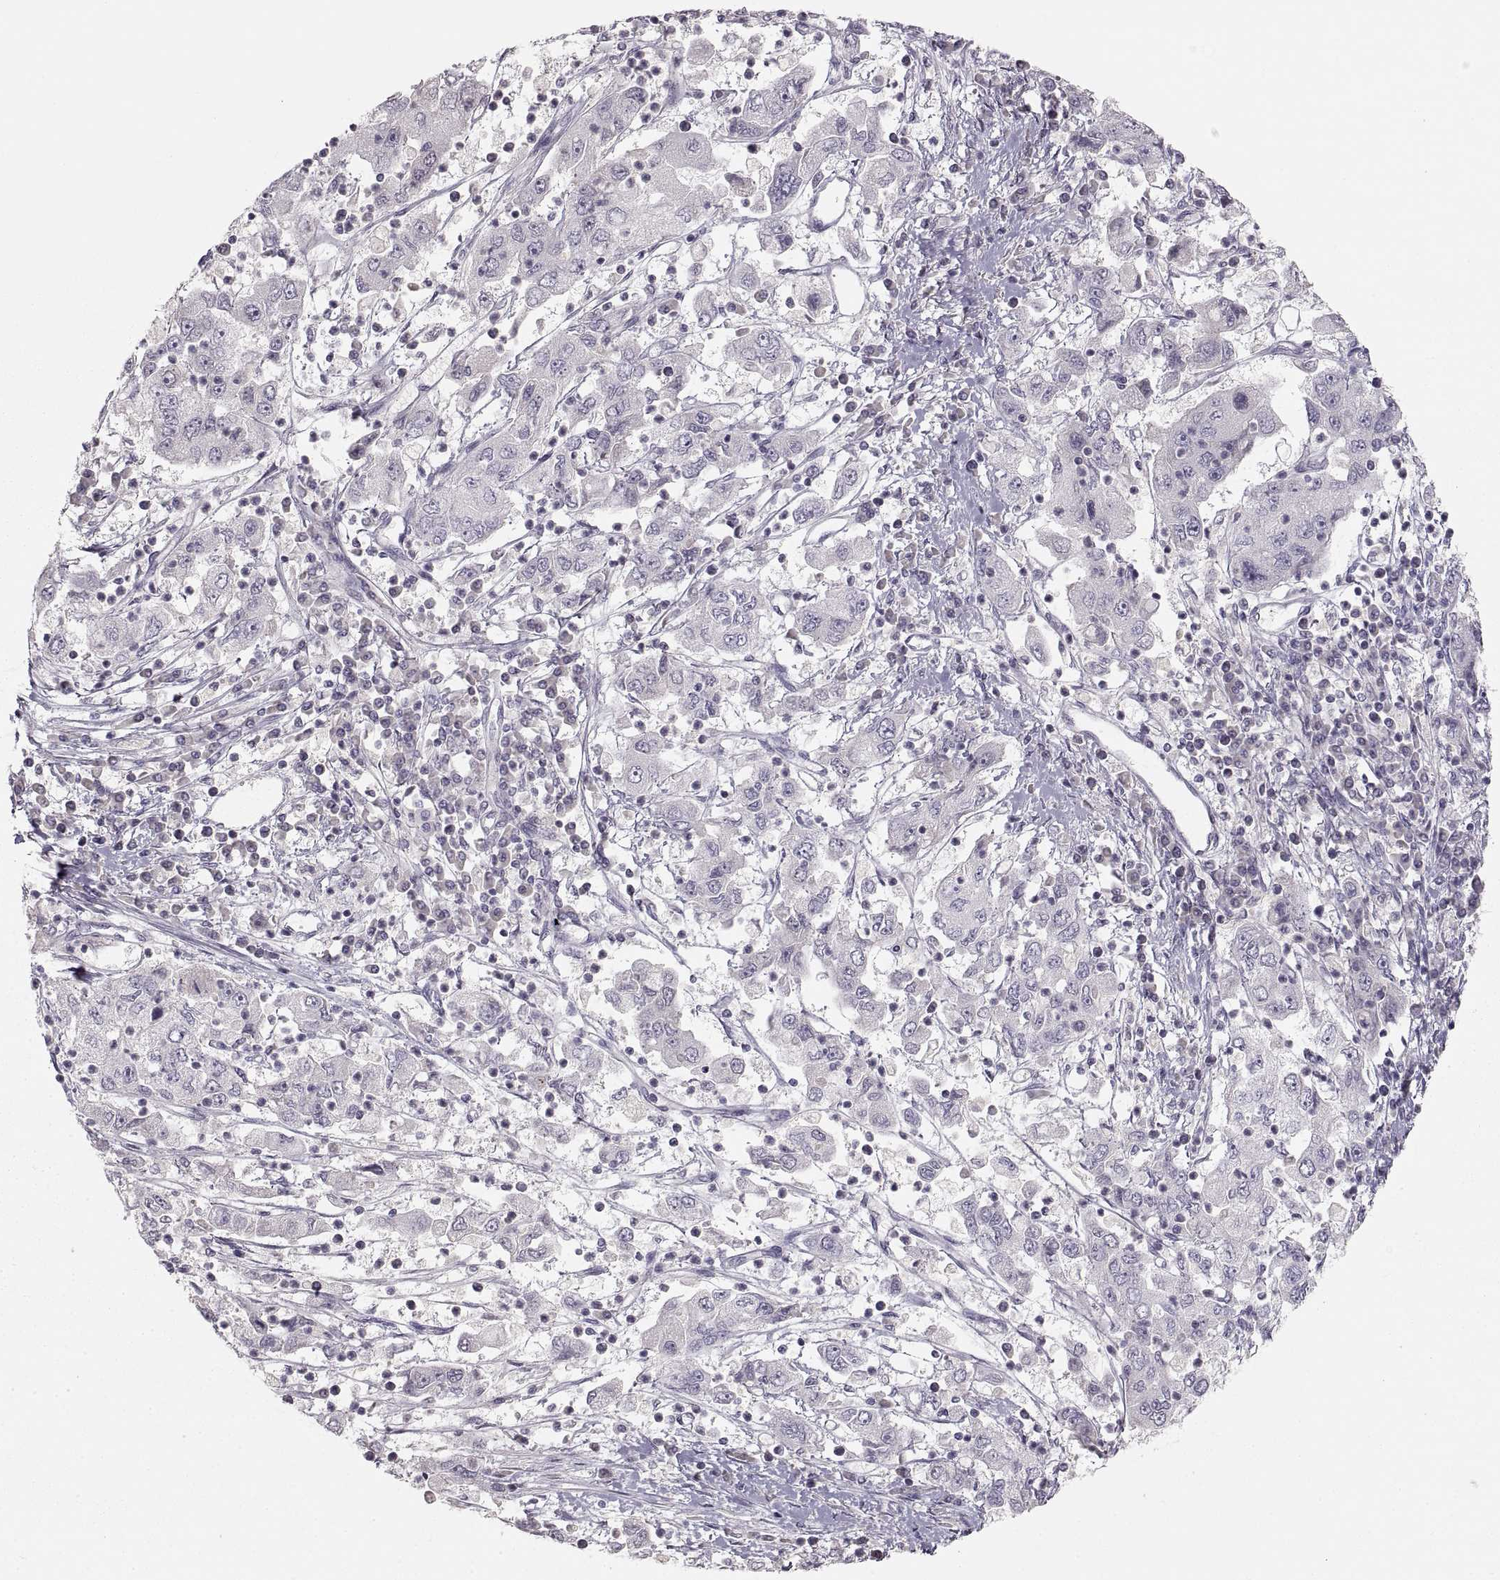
{"staining": {"intensity": "negative", "quantity": "none", "location": "none"}, "tissue": "cervical cancer", "cell_type": "Tumor cells", "image_type": "cancer", "snomed": [{"axis": "morphology", "description": "Squamous cell carcinoma, NOS"}, {"axis": "topography", "description": "Cervix"}], "caption": "Tumor cells are negative for protein expression in human cervical squamous cell carcinoma. Nuclei are stained in blue.", "gene": "PCSK2", "patient": {"sex": "female", "age": 36}}